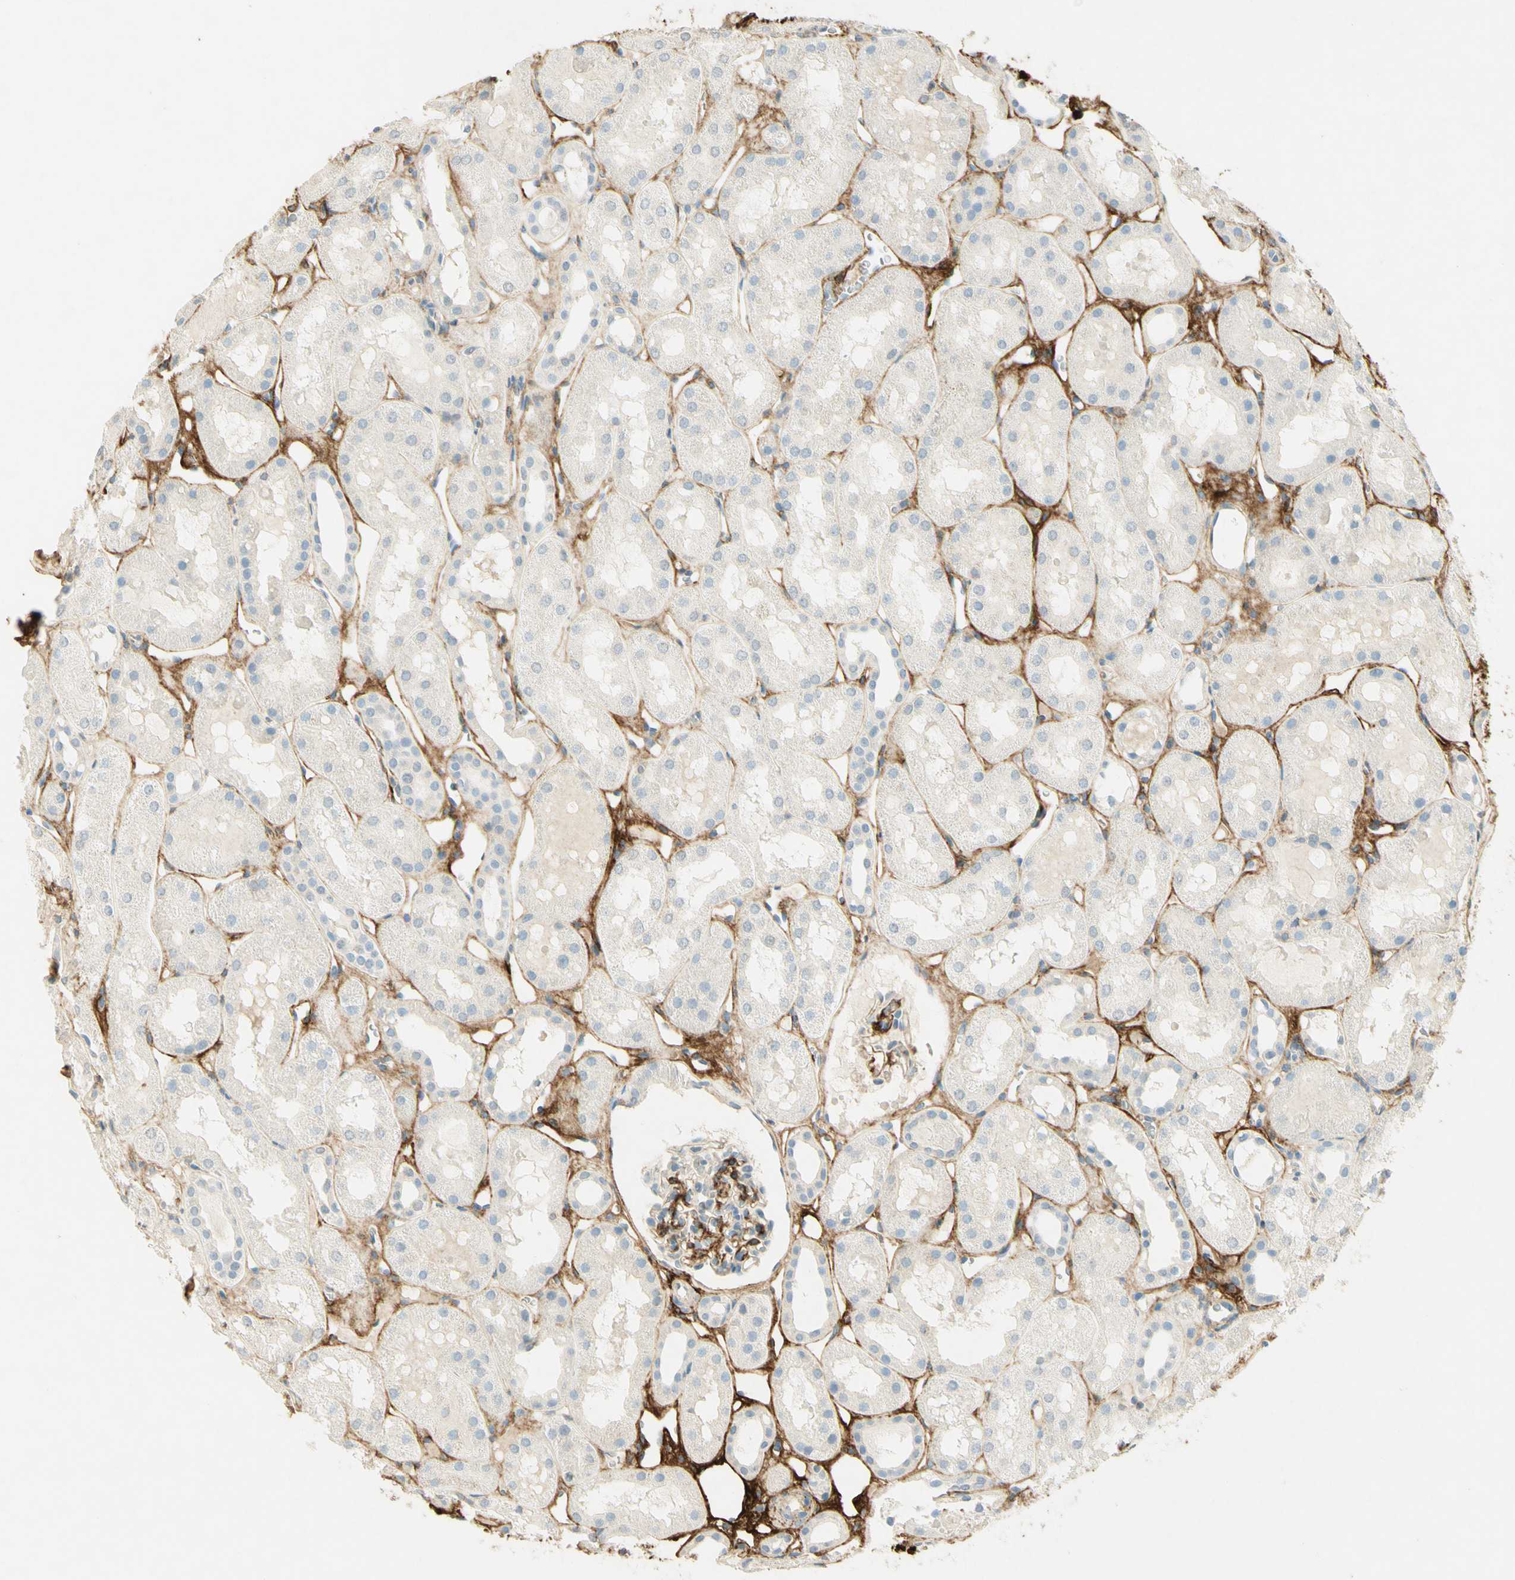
{"staining": {"intensity": "strong", "quantity": "<25%", "location": "cytoplasmic/membranous"}, "tissue": "kidney", "cell_type": "Cells in glomeruli", "image_type": "normal", "snomed": [{"axis": "morphology", "description": "Normal tissue, NOS"}, {"axis": "topography", "description": "Kidney"}, {"axis": "topography", "description": "Urinary bladder"}], "caption": "Protein expression analysis of unremarkable human kidney reveals strong cytoplasmic/membranous expression in about <25% of cells in glomeruli. The protein of interest is shown in brown color, while the nuclei are stained blue.", "gene": "TNN", "patient": {"sex": "male", "age": 16}}